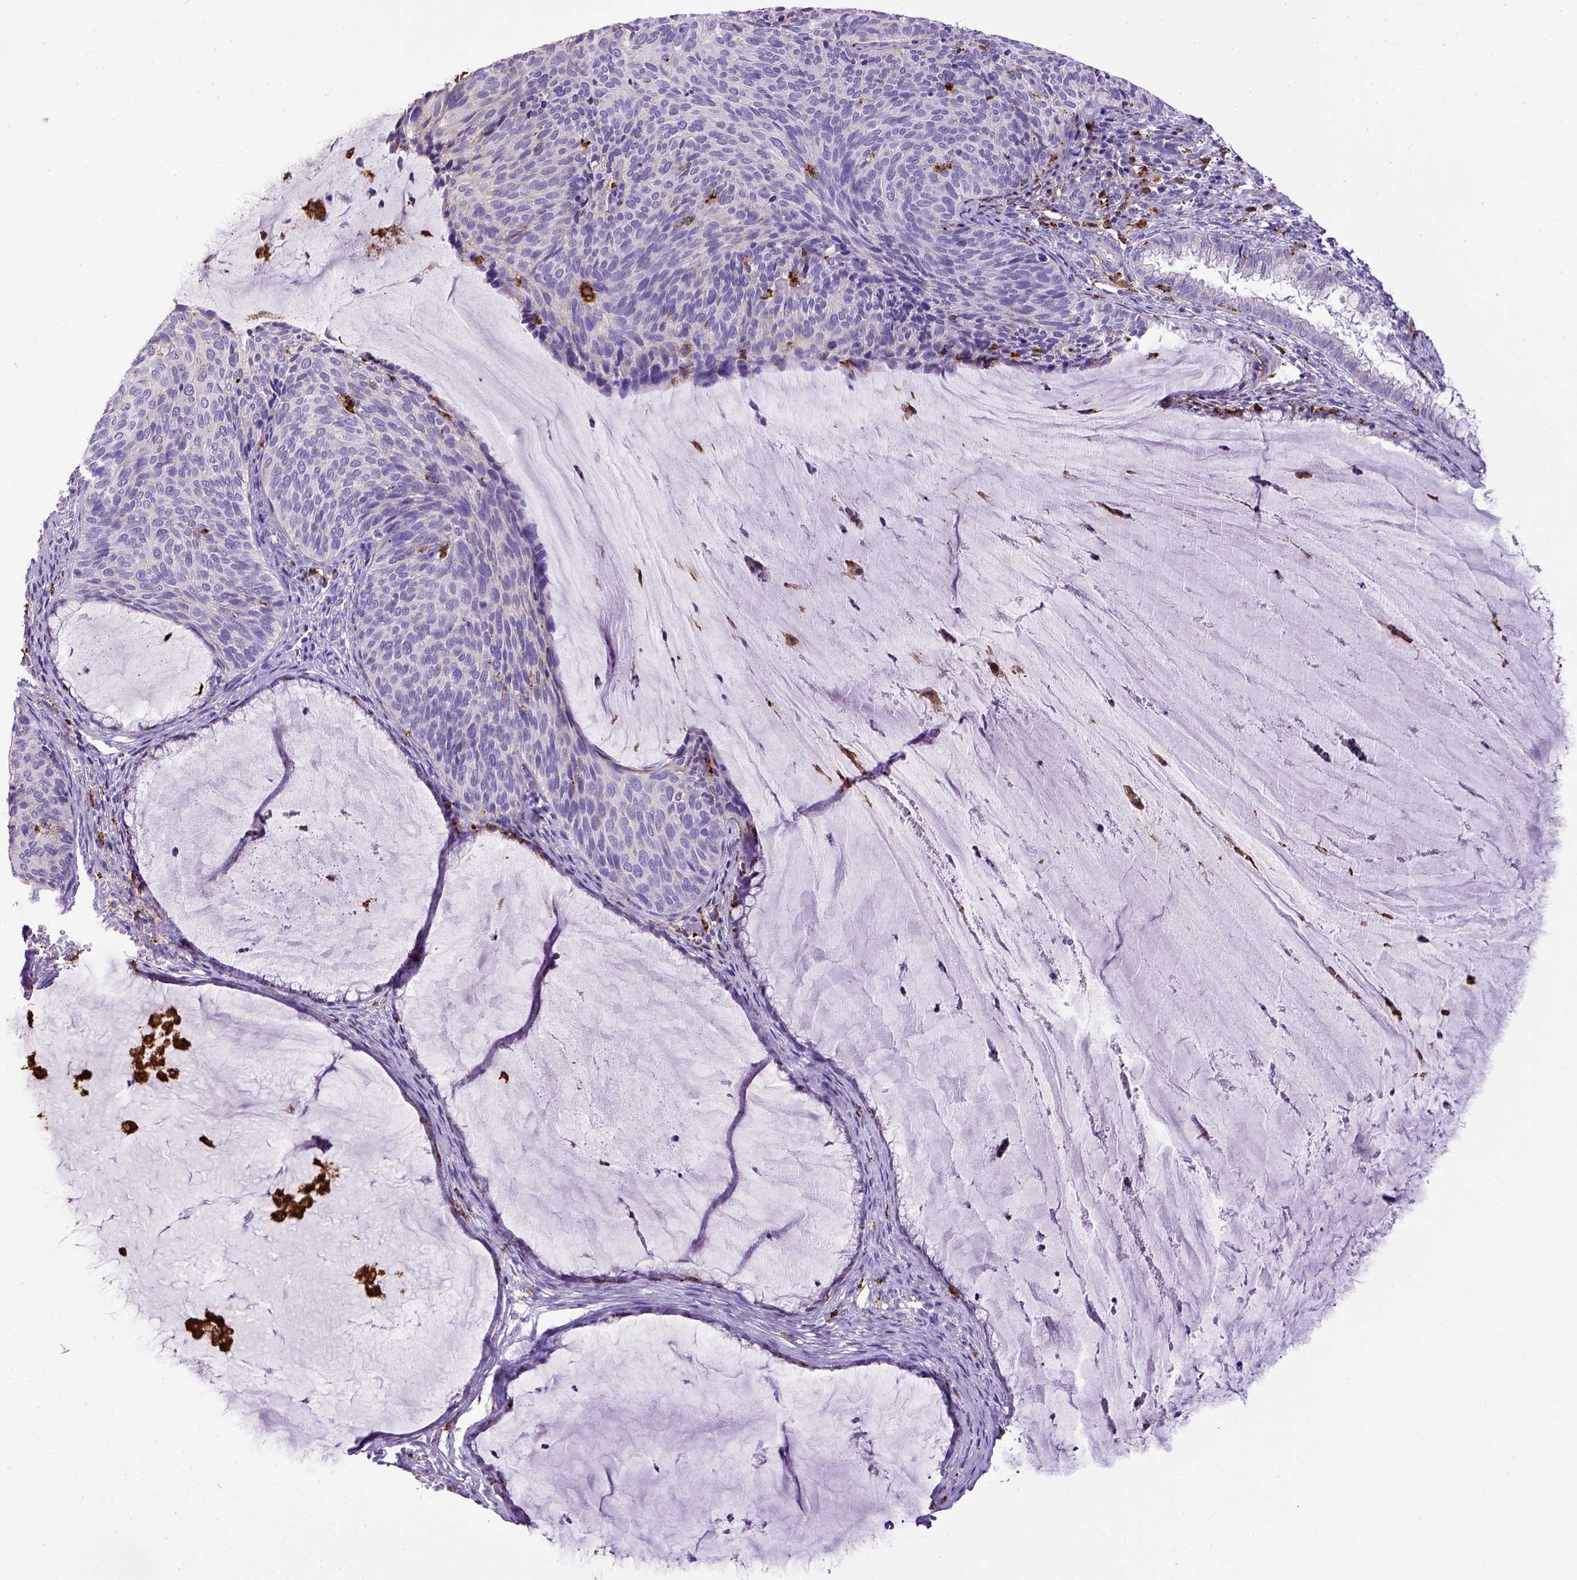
{"staining": {"intensity": "negative", "quantity": "none", "location": "none"}, "tissue": "cervical cancer", "cell_type": "Tumor cells", "image_type": "cancer", "snomed": [{"axis": "morphology", "description": "Squamous cell carcinoma, NOS"}, {"axis": "topography", "description": "Cervix"}], "caption": "The histopathology image exhibits no staining of tumor cells in squamous cell carcinoma (cervical).", "gene": "CD68", "patient": {"sex": "female", "age": 36}}